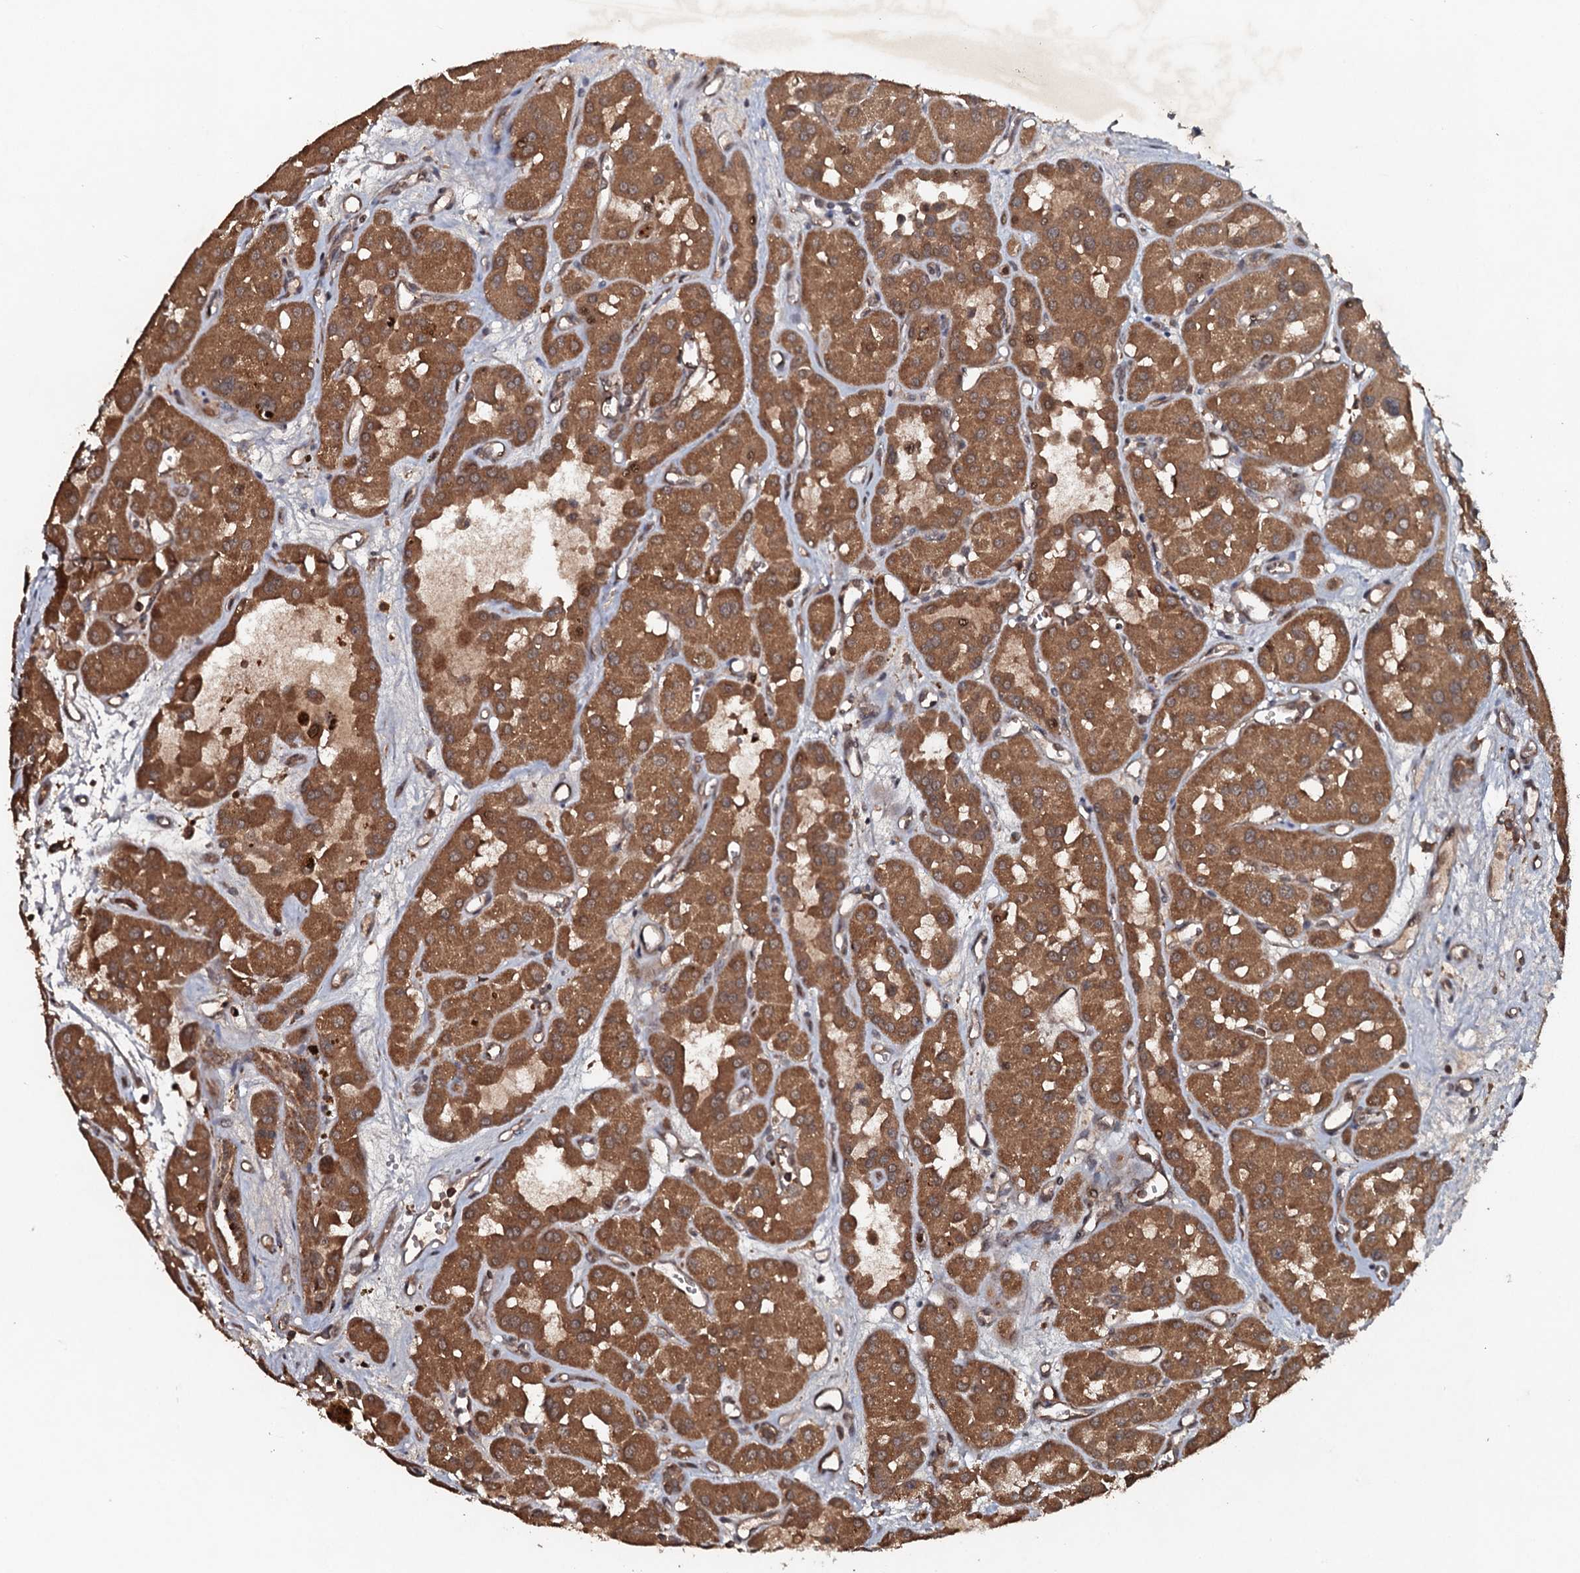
{"staining": {"intensity": "strong", "quantity": ">75%", "location": "cytoplasmic/membranous"}, "tissue": "renal cancer", "cell_type": "Tumor cells", "image_type": "cancer", "snomed": [{"axis": "morphology", "description": "Carcinoma, NOS"}, {"axis": "topography", "description": "Kidney"}], "caption": "Protein analysis of renal carcinoma tissue exhibits strong cytoplasmic/membranous positivity in about >75% of tumor cells.", "gene": "ADGRG3", "patient": {"sex": "female", "age": 75}}